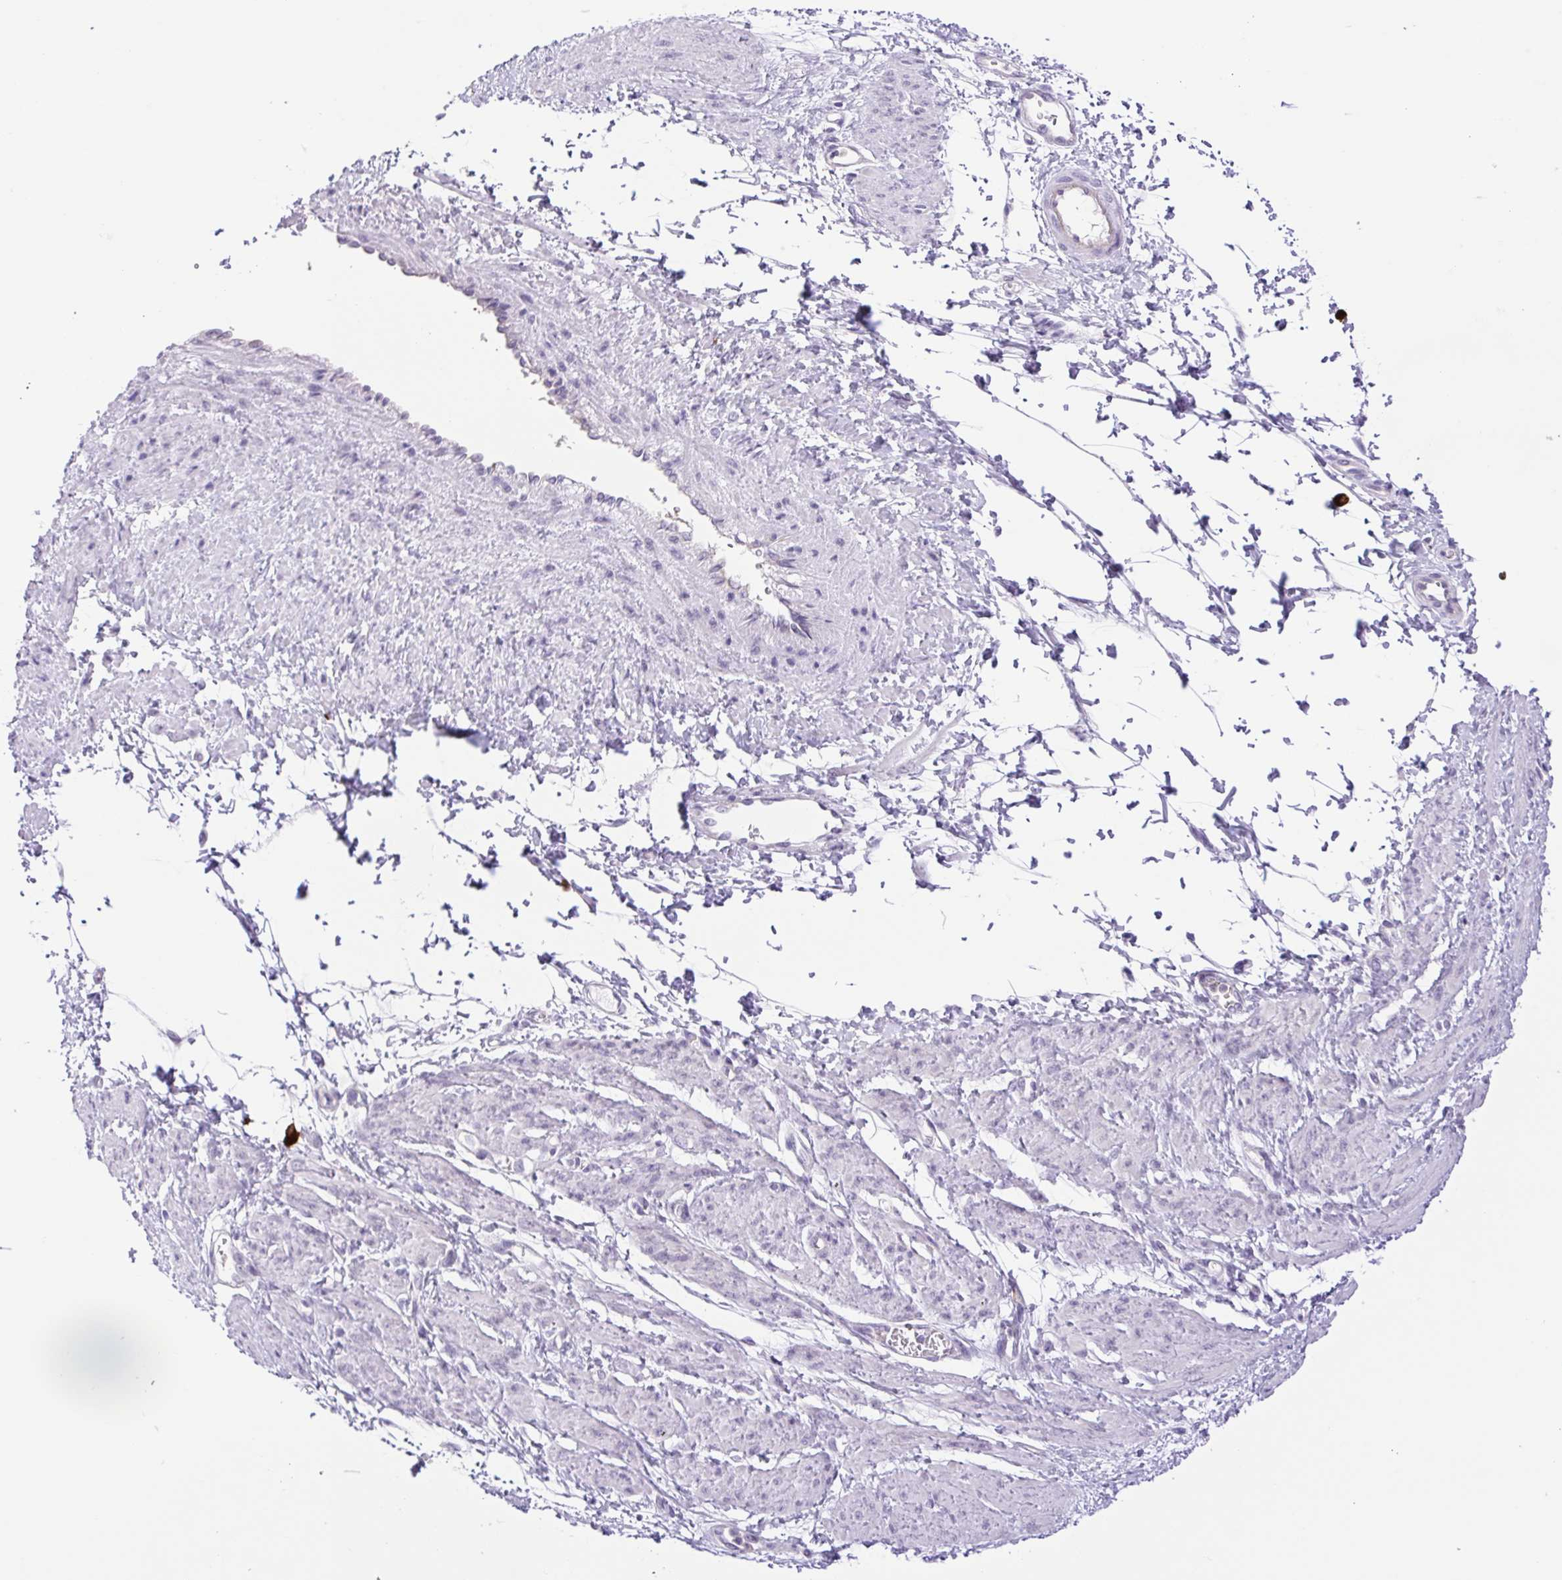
{"staining": {"intensity": "negative", "quantity": "none", "location": "none"}, "tissue": "smooth muscle", "cell_type": "Smooth muscle cells", "image_type": "normal", "snomed": [{"axis": "morphology", "description": "Normal tissue, NOS"}, {"axis": "topography", "description": "Smooth muscle"}, {"axis": "topography", "description": "Uterus"}], "caption": "IHC of normal smooth muscle displays no staining in smooth muscle cells. (DAB (3,3'-diaminobenzidine) immunohistochemistry with hematoxylin counter stain).", "gene": "FAM177B", "patient": {"sex": "female", "age": 39}}